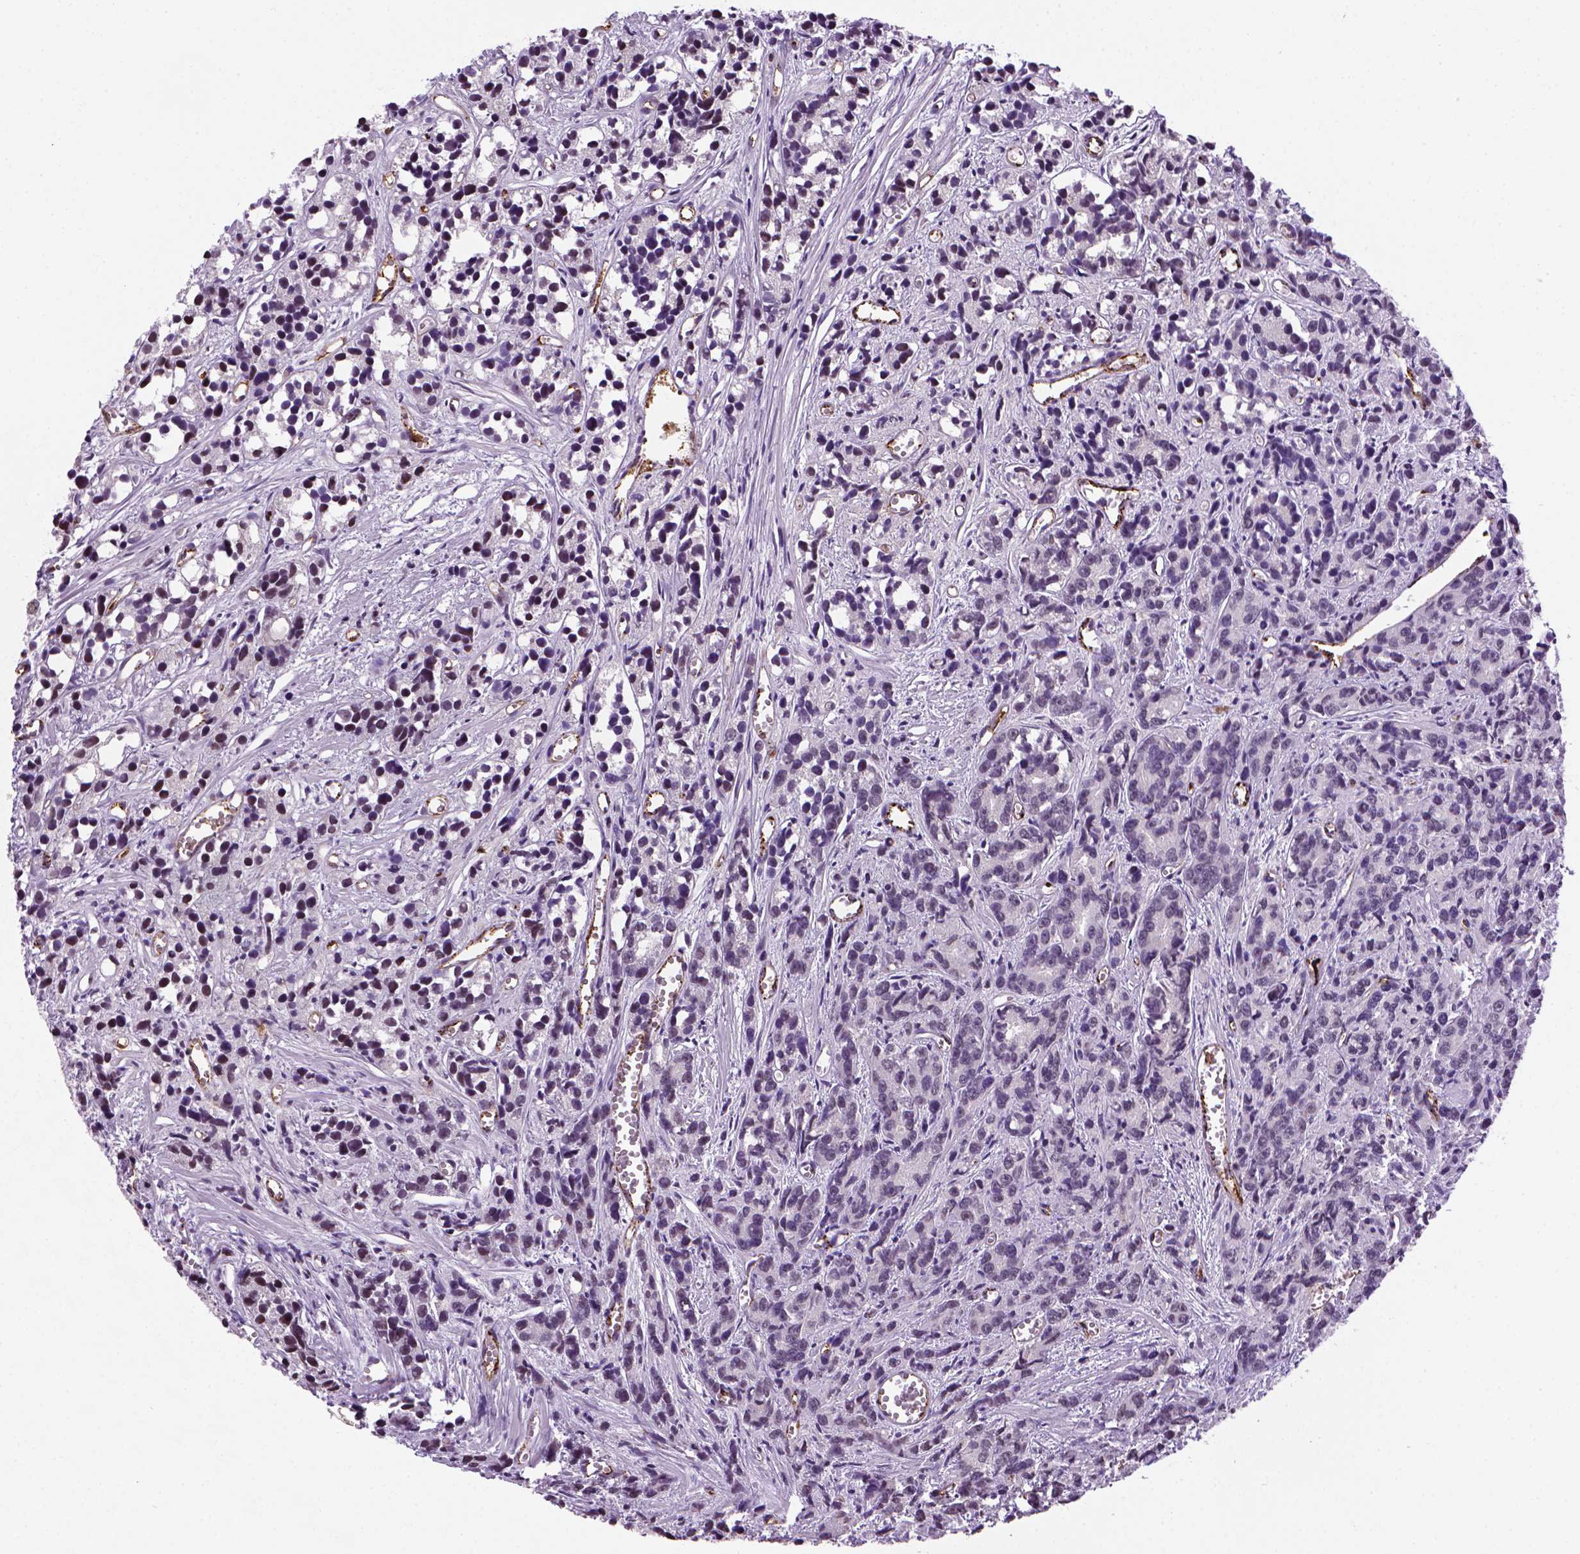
{"staining": {"intensity": "negative", "quantity": "none", "location": "none"}, "tissue": "prostate cancer", "cell_type": "Tumor cells", "image_type": "cancer", "snomed": [{"axis": "morphology", "description": "Adenocarcinoma, High grade"}, {"axis": "topography", "description": "Prostate"}], "caption": "This is an immunohistochemistry (IHC) micrograph of prostate adenocarcinoma (high-grade). There is no staining in tumor cells.", "gene": "VWF", "patient": {"sex": "male", "age": 77}}